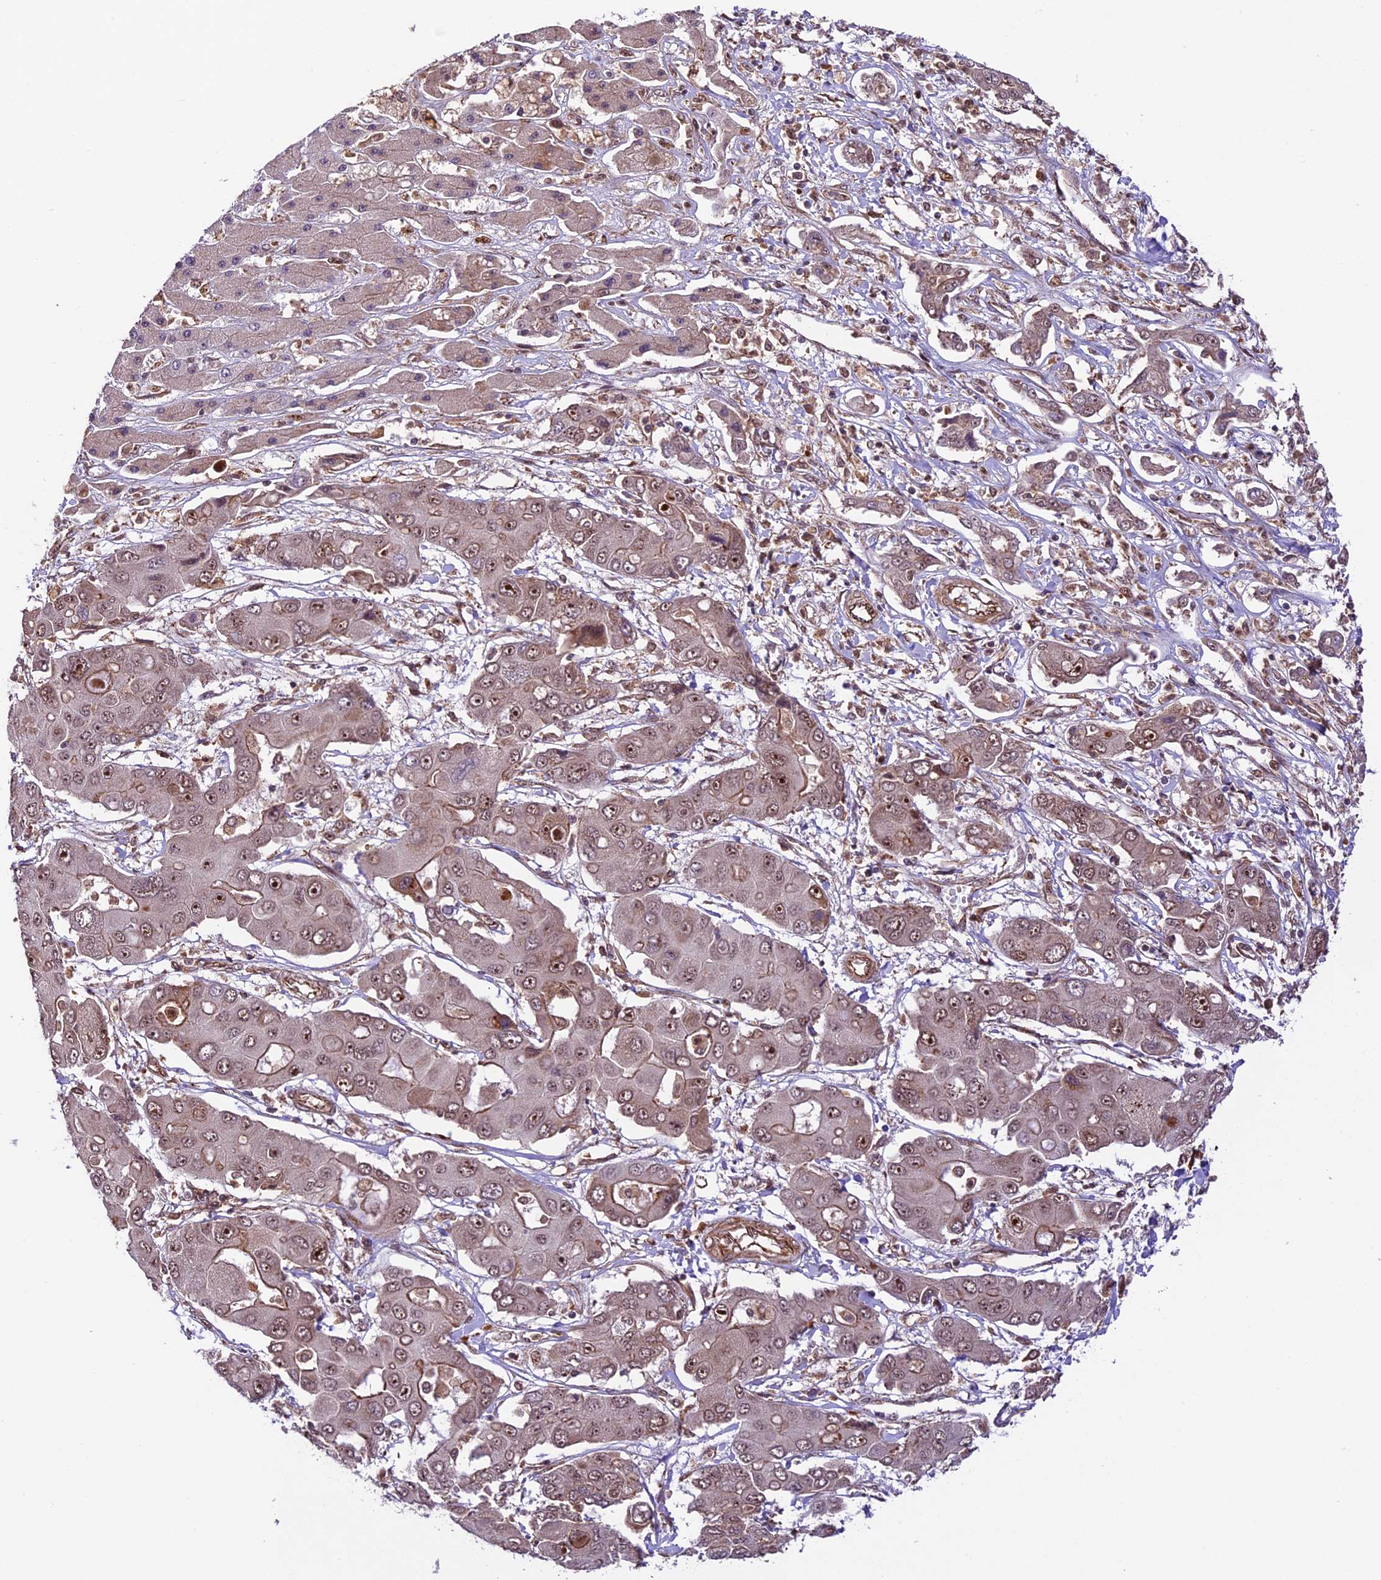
{"staining": {"intensity": "moderate", "quantity": ">75%", "location": "cytoplasmic/membranous,nuclear"}, "tissue": "liver cancer", "cell_type": "Tumor cells", "image_type": "cancer", "snomed": [{"axis": "morphology", "description": "Cholangiocarcinoma"}, {"axis": "topography", "description": "Liver"}], "caption": "Cholangiocarcinoma (liver) stained with DAB (3,3'-diaminobenzidine) immunohistochemistry (IHC) shows medium levels of moderate cytoplasmic/membranous and nuclear staining in approximately >75% of tumor cells. (Stains: DAB (3,3'-diaminobenzidine) in brown, nuclei in blue, Microscopy: brightfield microscopy at high magnification).", "gene": "DHX38", "patient": {"sex": "male", "age": 67}}